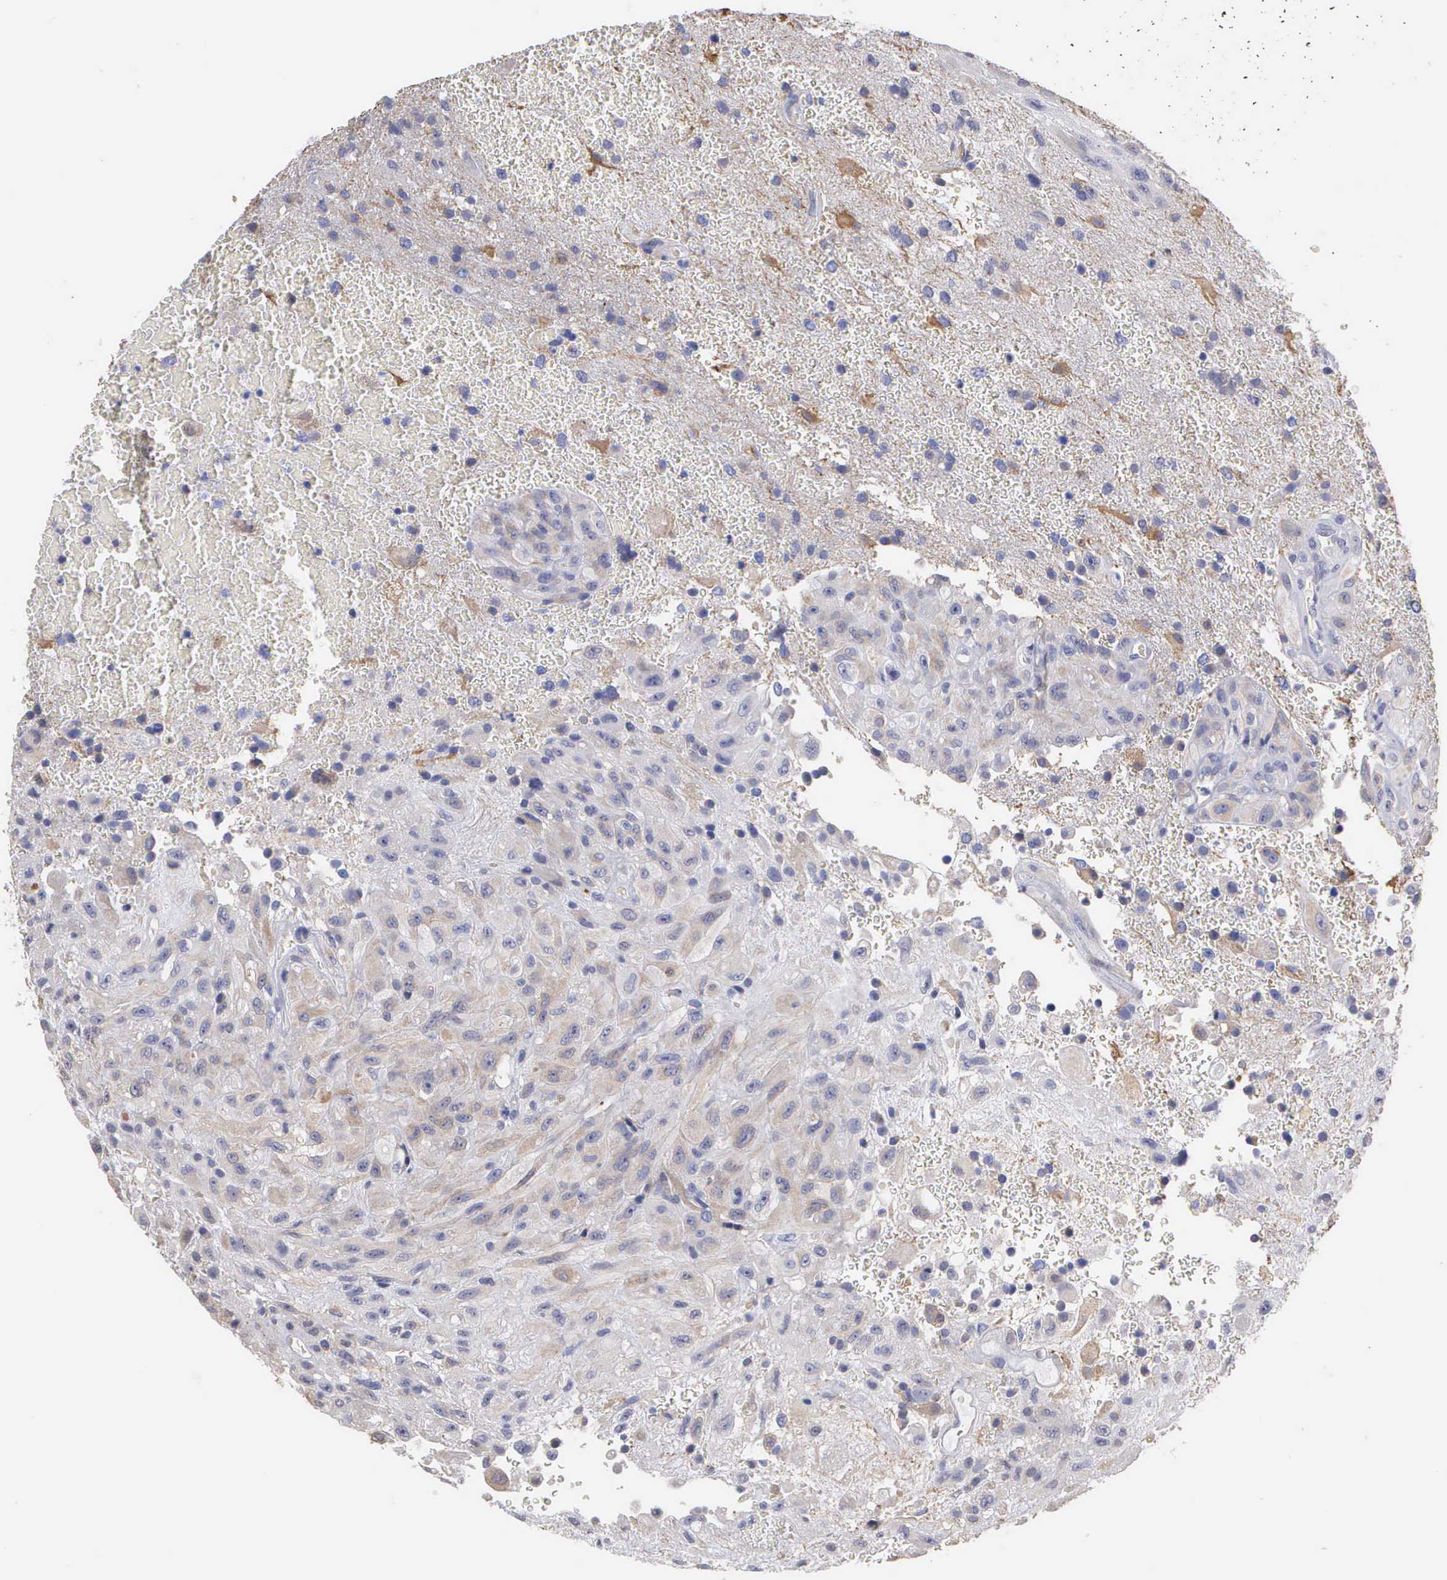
{"staining": {"intensity": "weak", "quantity": "25%-75%", "location": "cytoplasmic/membranous"}, "tissue": "glioma", "cell_type": "Tumor cells", "image_type": "cancer", "snomed": [{"axis": "morphology", "description": "Glioma, malignant, High grade"}, {"axis": "topography", "description": "Brain"}], "caption": "DAB (3,3'-diaminobenzidine) immunohistochemical staining of human glioma demonstrates weak cytoplasmic/membranous protein positivity in about 25%-75% of tumor cells.", "gene": "LIN52", "patient": {"sex": "male", "age": 48}}